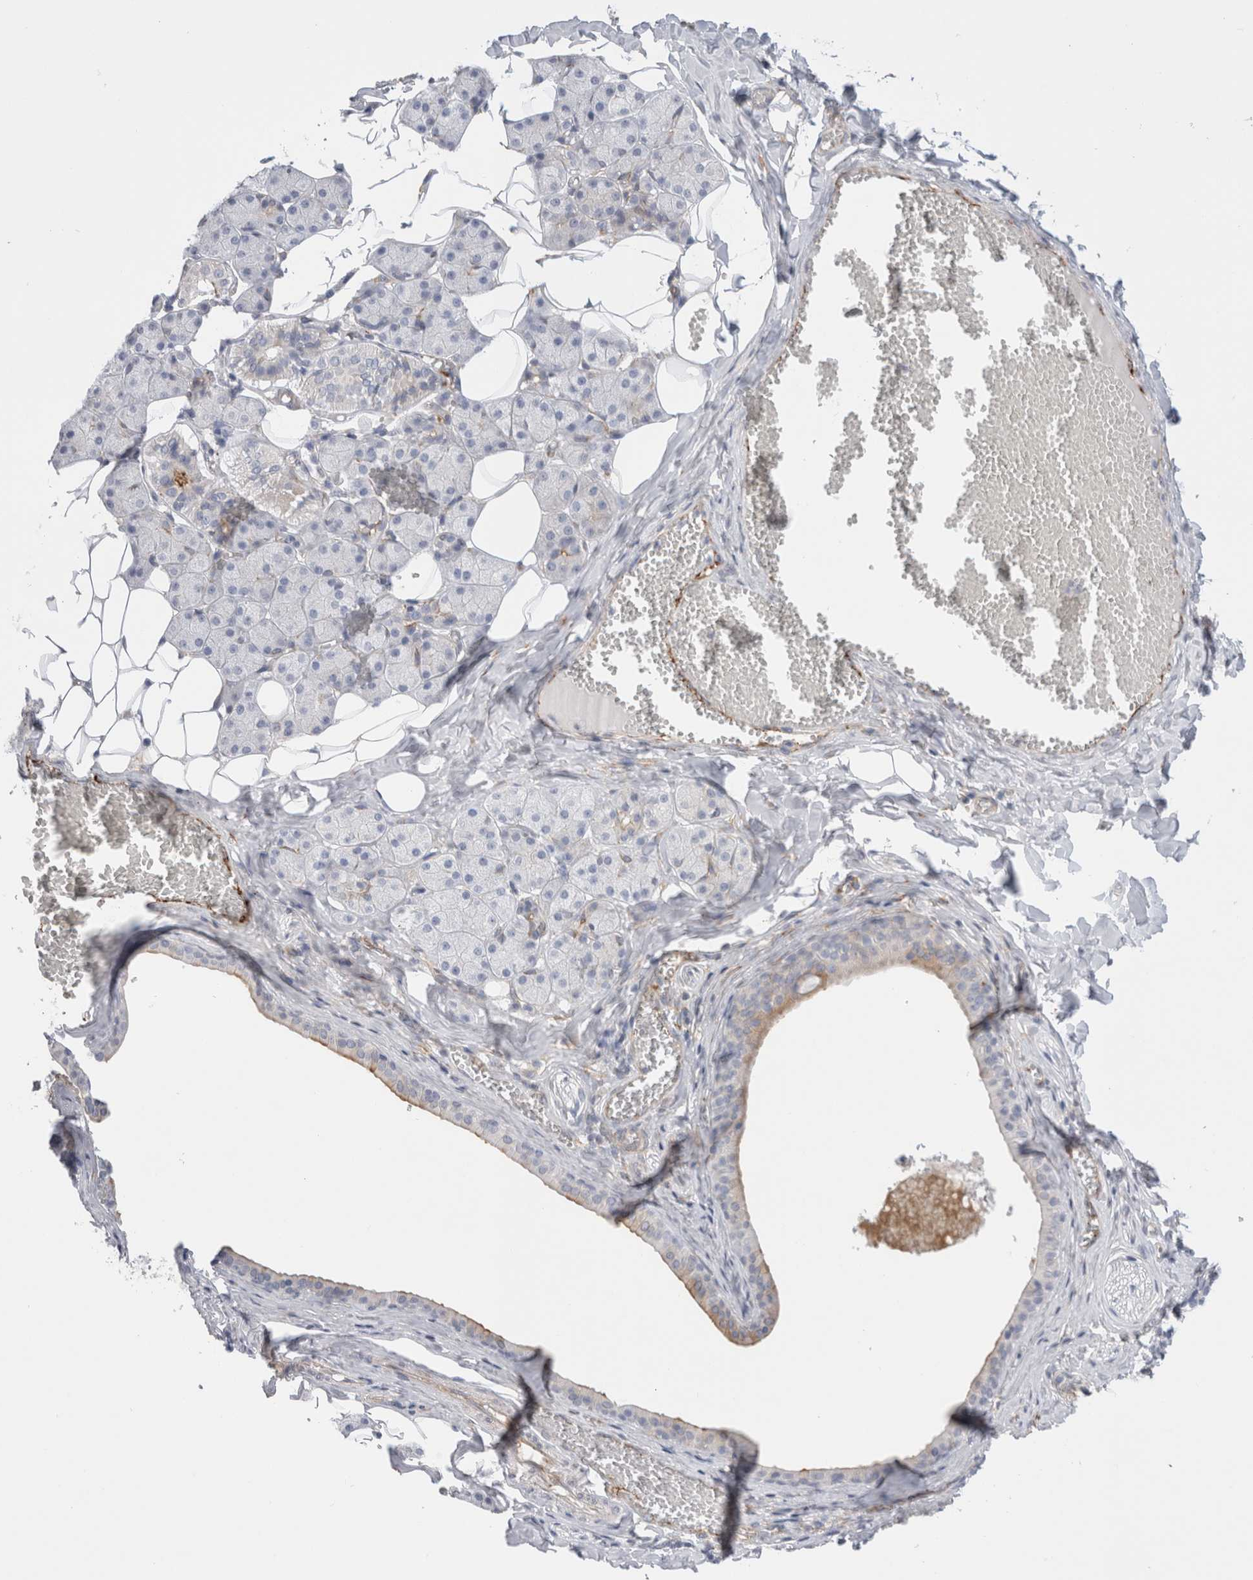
{"staining": {"intensity": "weak", "quantity": "<25%", "location": "cytoplasmic/membranous"}, "tissue": "salivary gland", "cell_type": "Glandular cells", "image_type": "normal", "snomed": [{"axis": "morphology", "description": "Normal tissue, NOS"}, {"axis": "topography", "description": "Salivary gland"}], "caption": "DAB immunohistochemical staining of benign salivary gland displays no significant staining in glandular cells.", "gene": "CNPY4", "patient": {"sex": "female", "age": 33}}